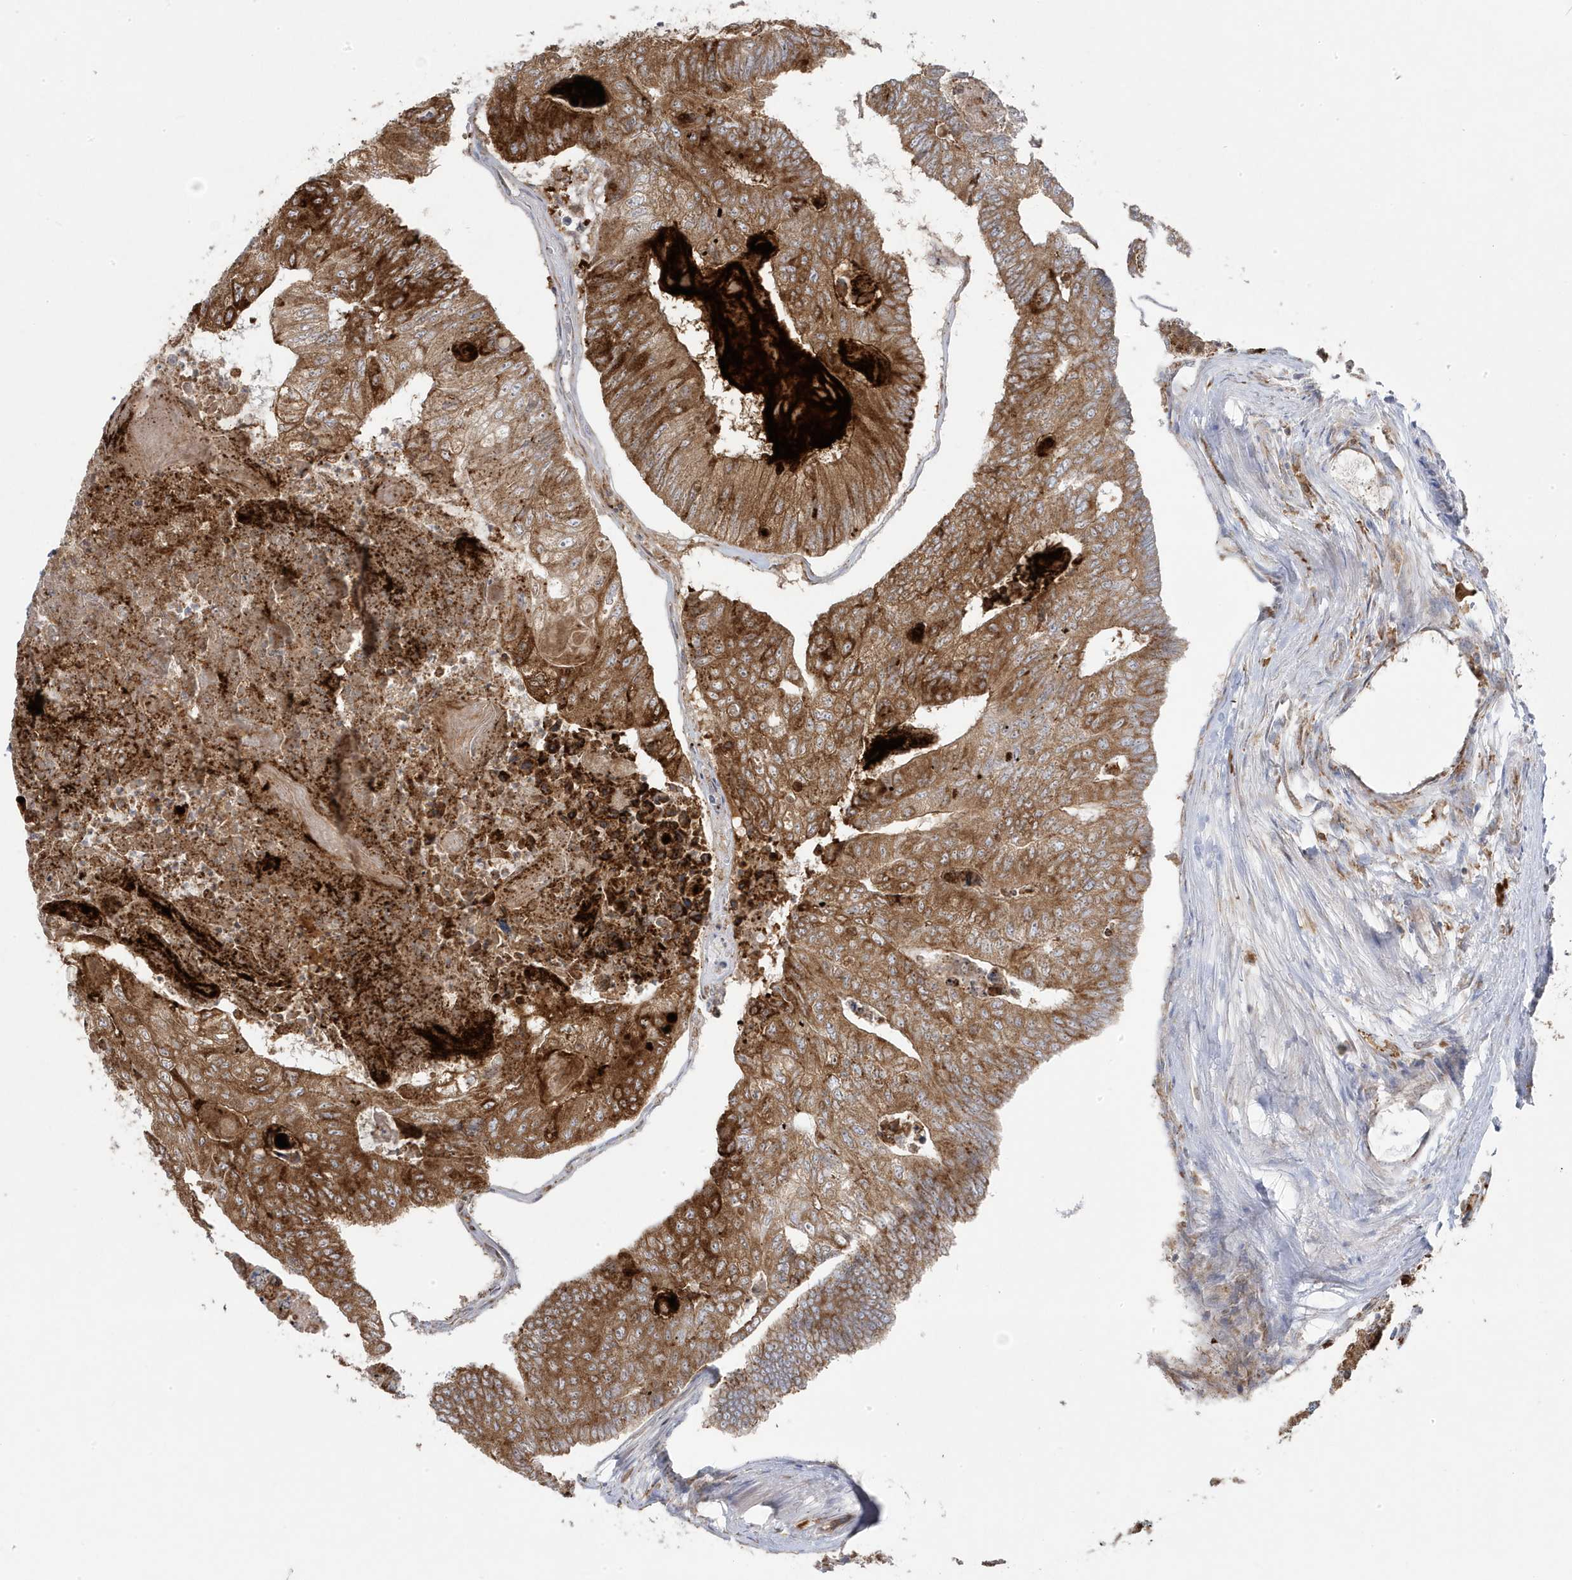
{"staining": {"intensity": "moderate", "quantity": ">75%", "location": "cytoplasmic/membranous"}, "tissue": "colorectal cancer", "cell_type": "Tumor cells", "image_type": "cancer", "snomed": [{"axis": "morphology", "description": "Adenocarcinoma, NOS"}, {"axis": "topography", "description": "Colon"}], "caption": "The image exhibits a brown stain indicating the presence of a protein in the cytoplasmic/membranous of tumor cells in colorectal cancer.", "gene": "ZNF654", "patient": {"sex": "female", "age": 67}}